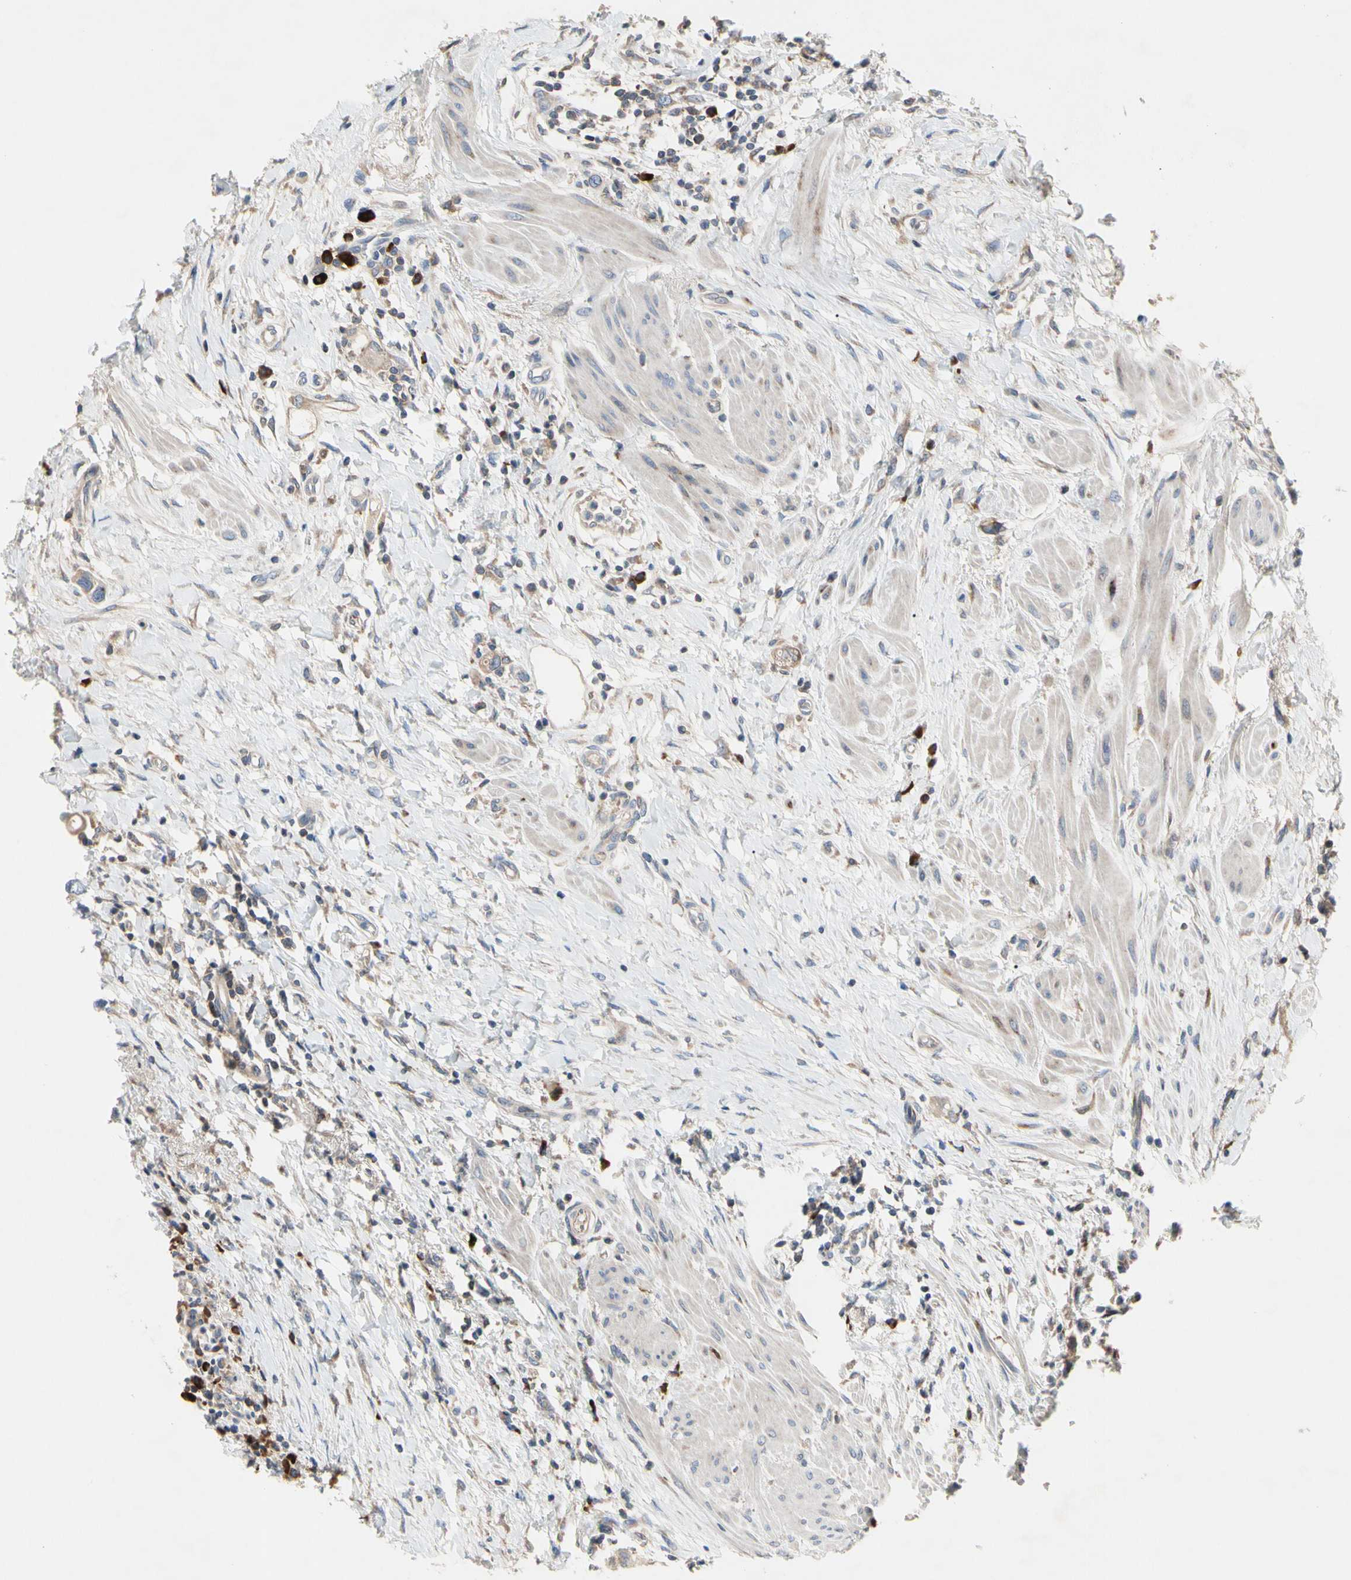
{"staining": {"intensity": "weak", "quantity": ">75%", "location": "cytoplasmic/membranous,nuclear"}, "tissue": "urothelial cancer", "cell_type": "Tumor cells", "image_type": "cancer", "snomed": [{"axis": "morphology", "description": "Urothelial carcinoma, High grade"}, {"axis": "topography", "description": "Urinary bladder"}], "caption": "Urothelial cancer stained for a protein (brown) shows weak cytoplasmic/membranous and nuclear positive positivity in about >75% of tumor cells.", "gene": "MMEL1", "patient": {"sex": "female", "age": 56}}